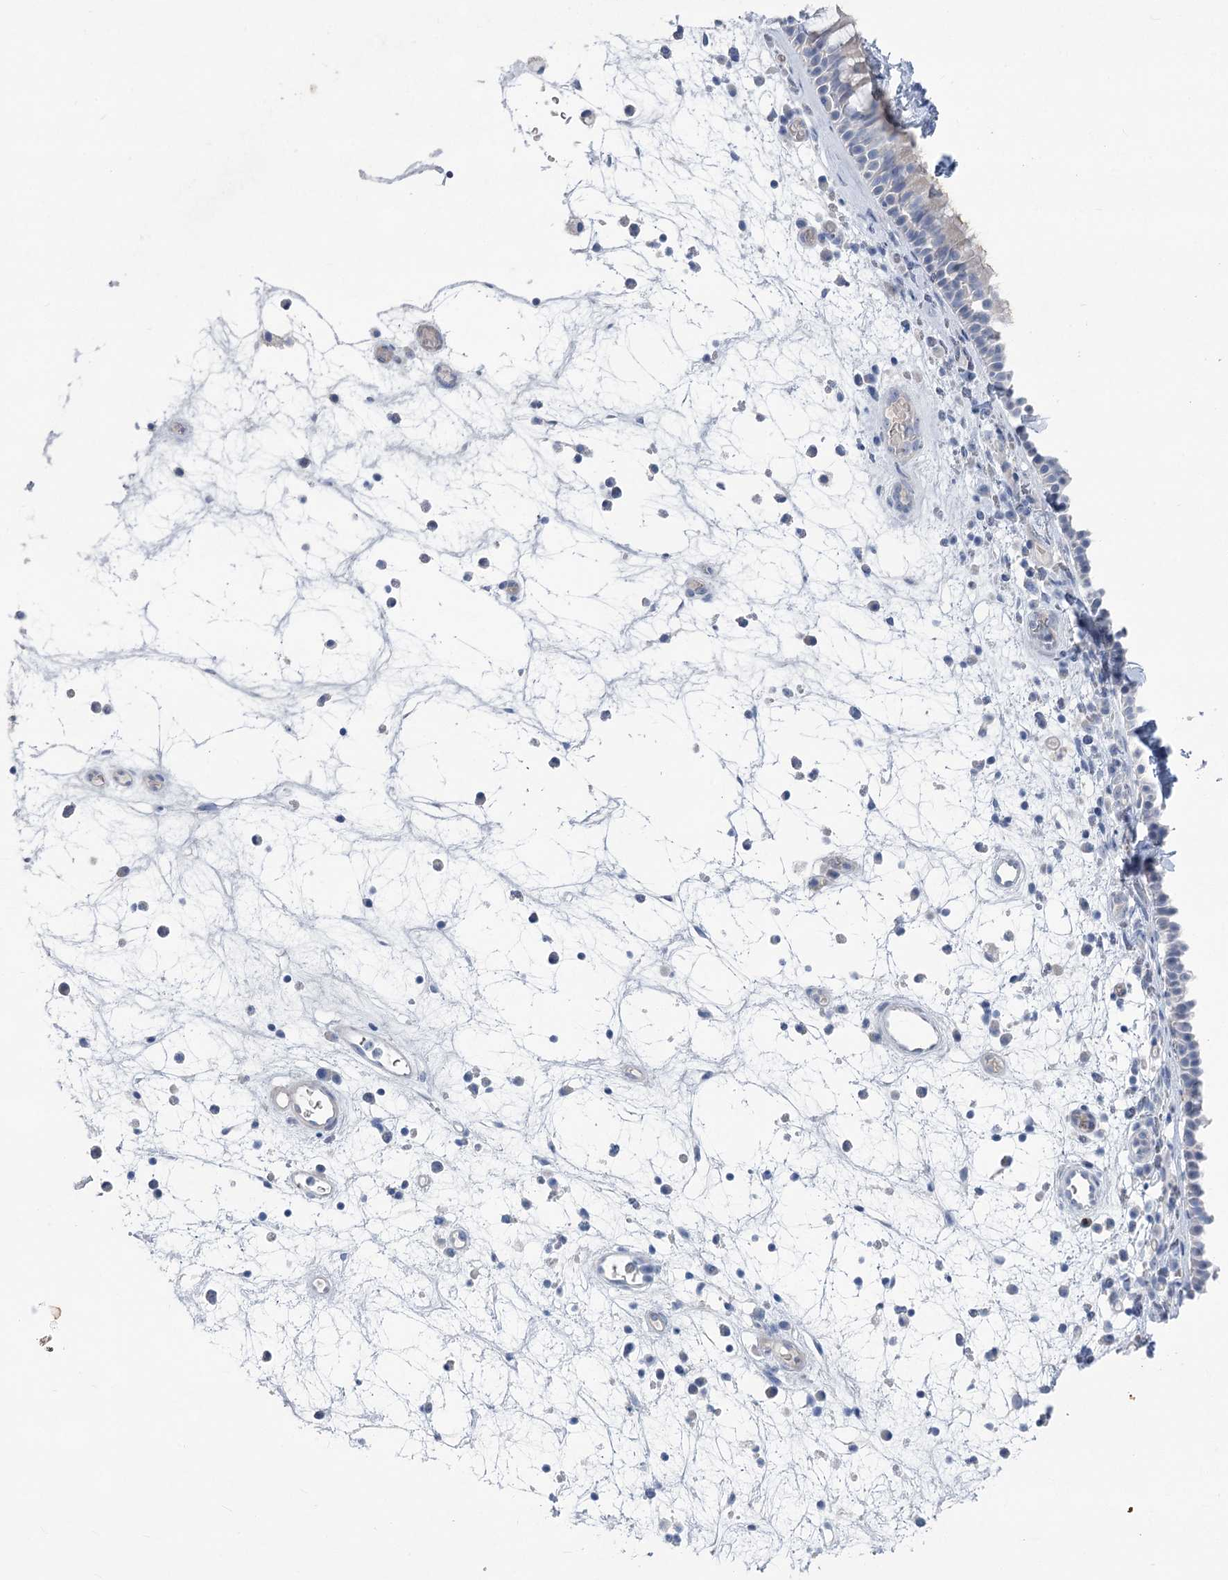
{"staining": {"intensity": "negative", "quantity": "none", "location": "none"}, "tissue": "nasopharynx", "cell_type": "Respiratory epithelial cells", "image_type": "normal", "snomed": [{"axis": "morphology", "description": "Normal tissue, NOS"}, {"axis": "morphology", "description": "Inflammation, NOS"}, {"axis": "morphology", "description": "Malignant melanoma, Metastatic site"}, {"axis": "topography", "description": "Nasopharynx"}], "caption": "Respiratory epithelial cells show no significant positivity in normal nasopharynx. Nuclei are stained in blue.", "gene": "WDR74", "patient": {"sex": "male", "age": 70}}